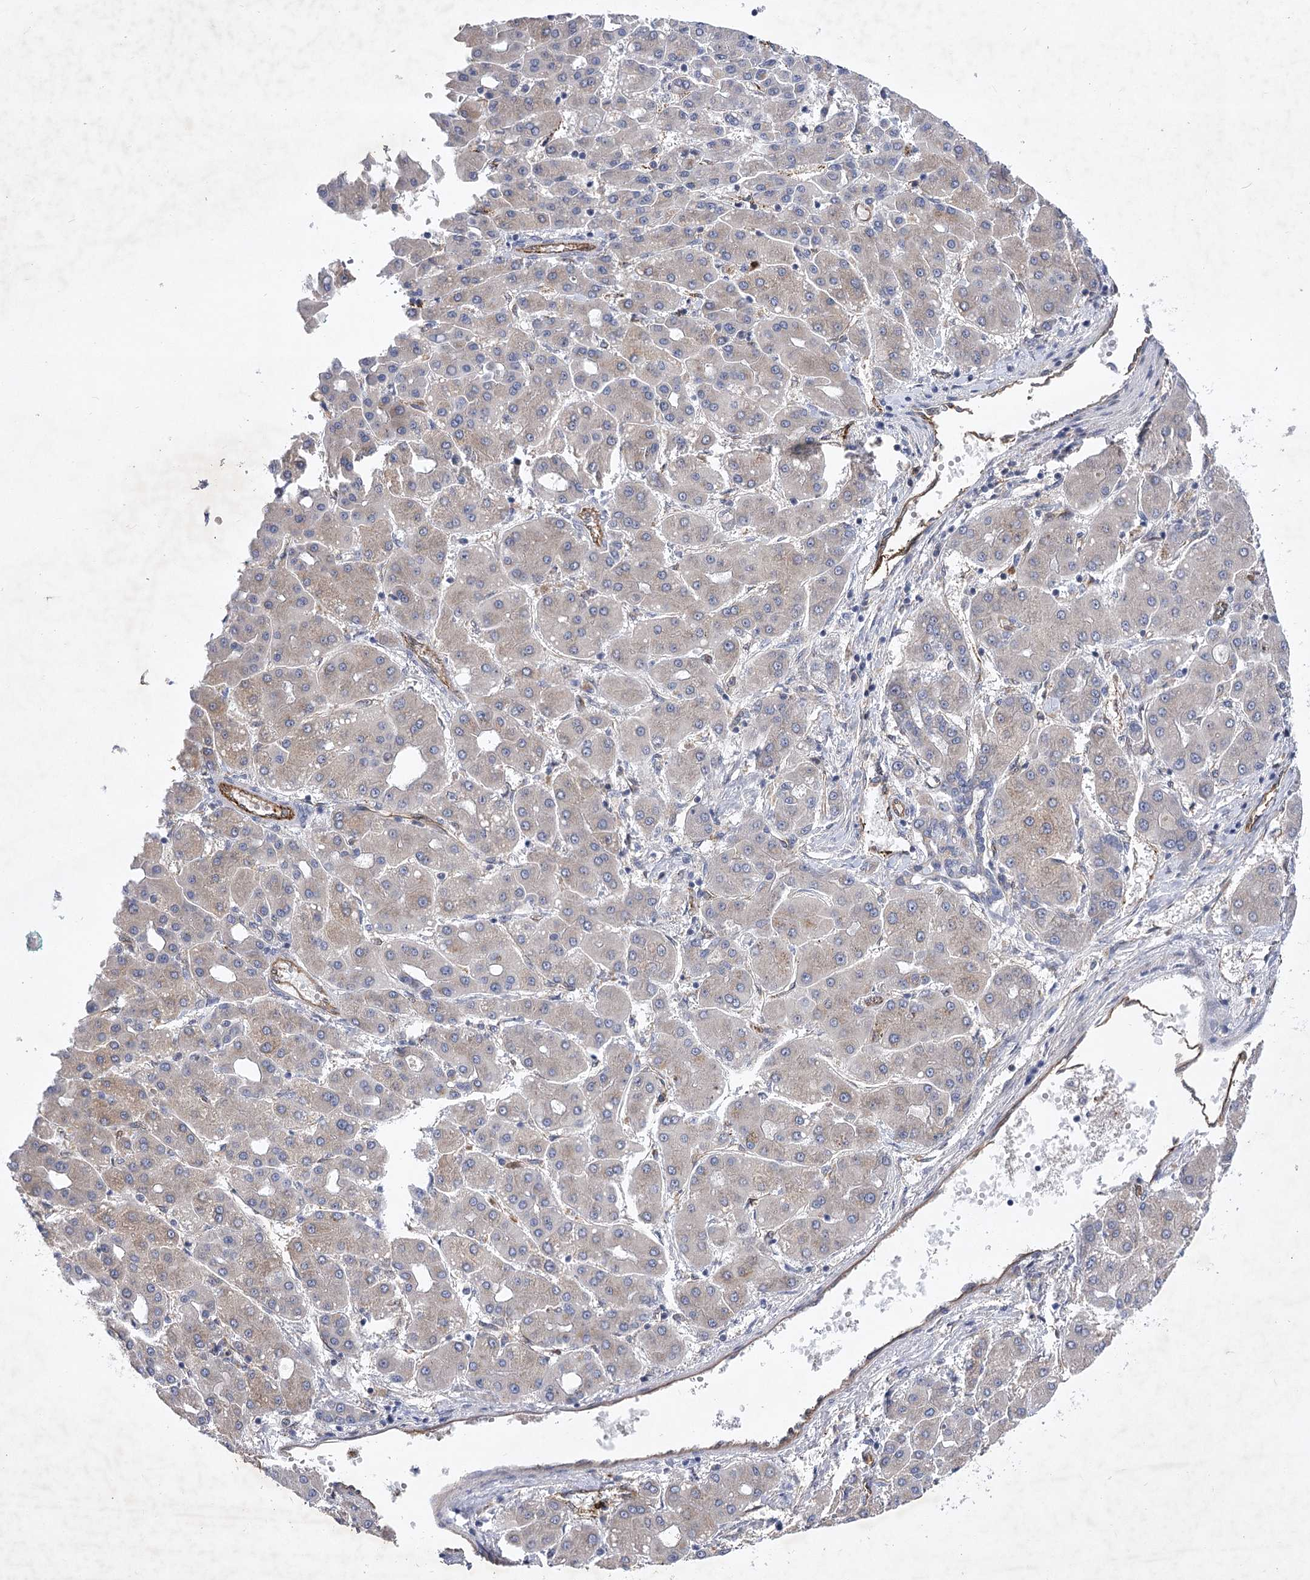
{"staining": {"intensity": "weak", "quantity": "<25%", "location": "cytoplasmic/membranous"}, "tissue": "liver cancer", "cell_type": "Tumor cells", "image_type": "cancer", "snomed": [{"axis": "morphology", "description": "Carcinoma, Hepatocellular, NOS"}, {"axis": "topography", "description": "Liver"}], "caption": "Tumor cells are negative for protein expression in human liver hepatocellular carcinoma. The staining is performed using DAB brown chromogen with nuclei counter-stained in using hematoxylin.", "gene": "ARHGAP31", "patient": {"sex": "male", "age": 65}}